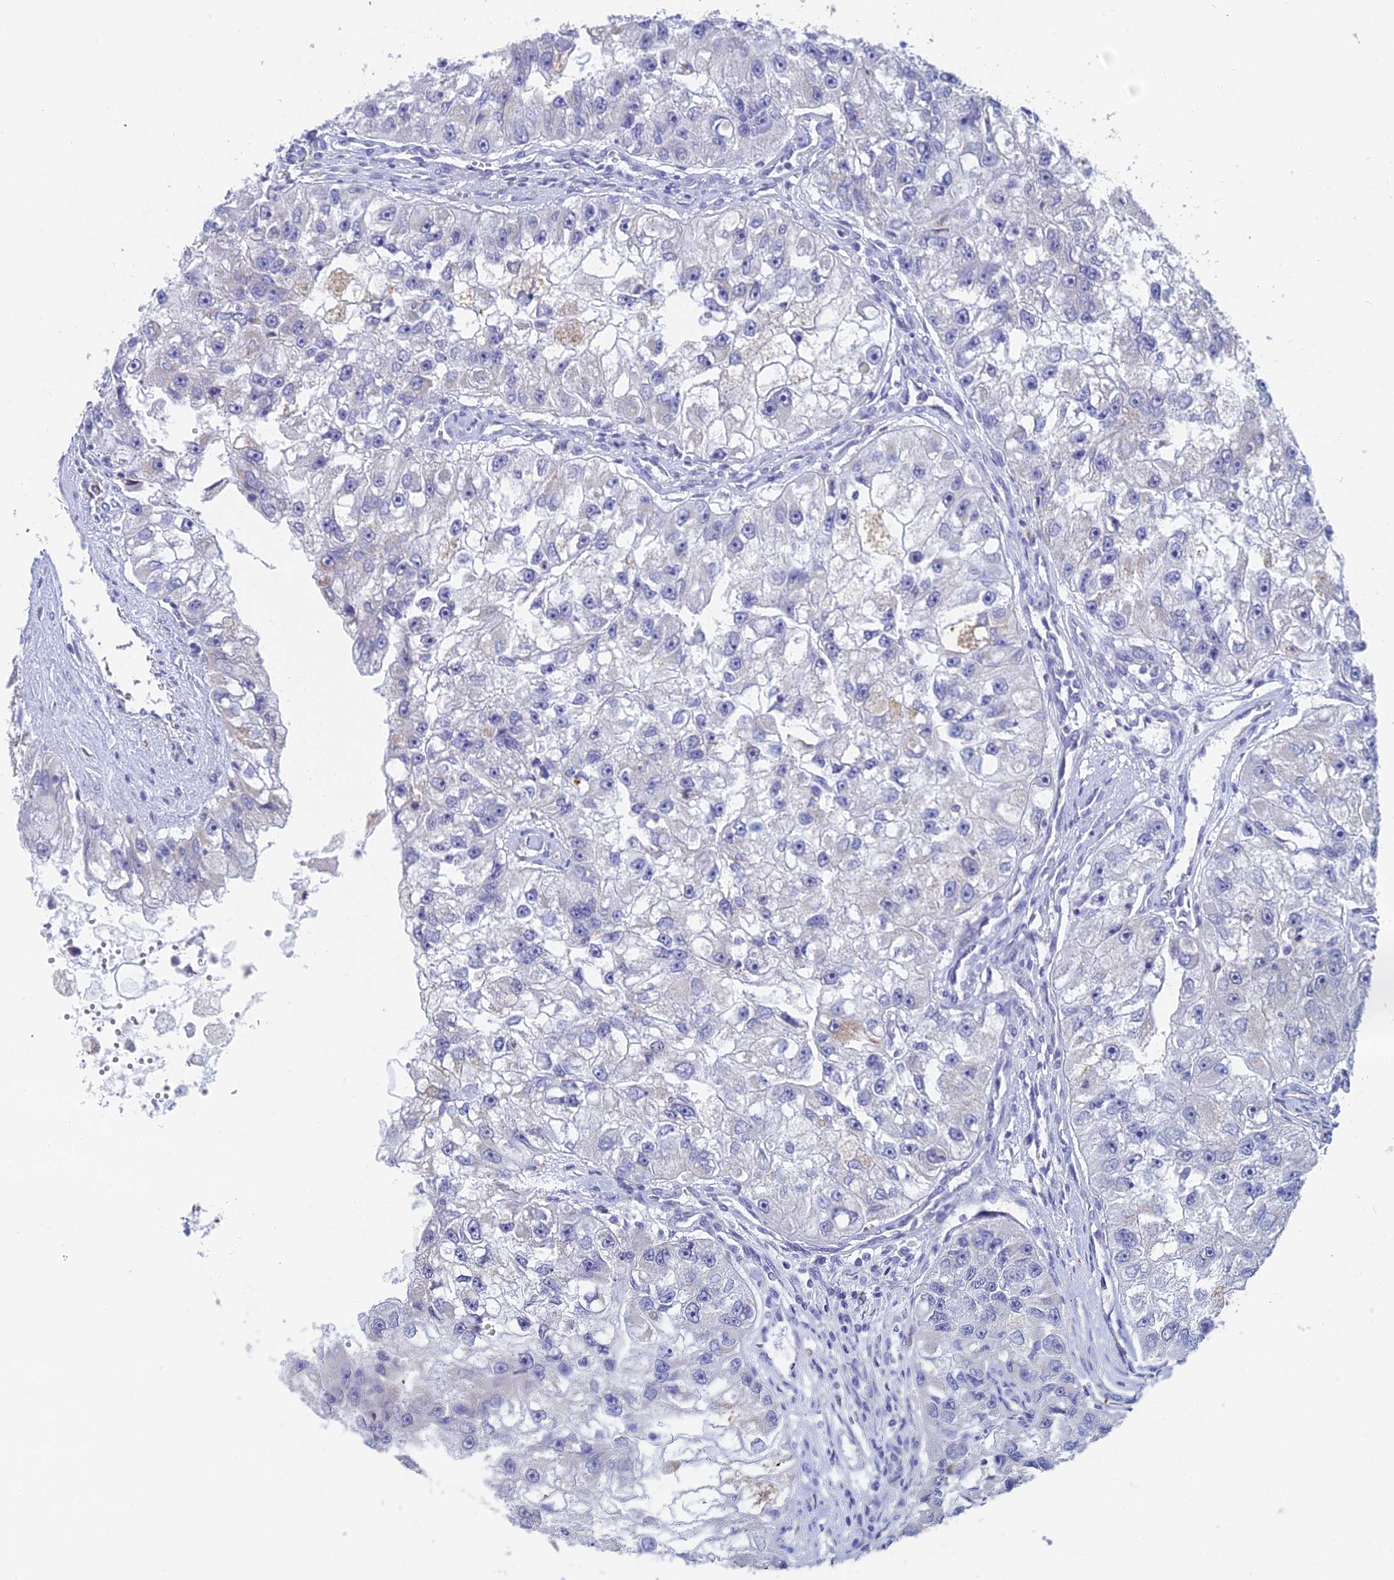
{"staining": {"intensity": "negative", "quantity": "none", "location": "none"}, "tissue": "renal cancer", "cell_type": "Tumor cells", "image_type": "cancer", "snomed": [{"axis": "morphology", "description": "Adenocarcinoma, NOS"}, {"axis": "topography", "description": "Kidney"}], "caption": "Immunohistochemistry (IHC) of renal adenocarcinoma reveals no expression in tumor cells.", "gene": "ACSM1", "patient": {"sex": "male", "age": 63}}